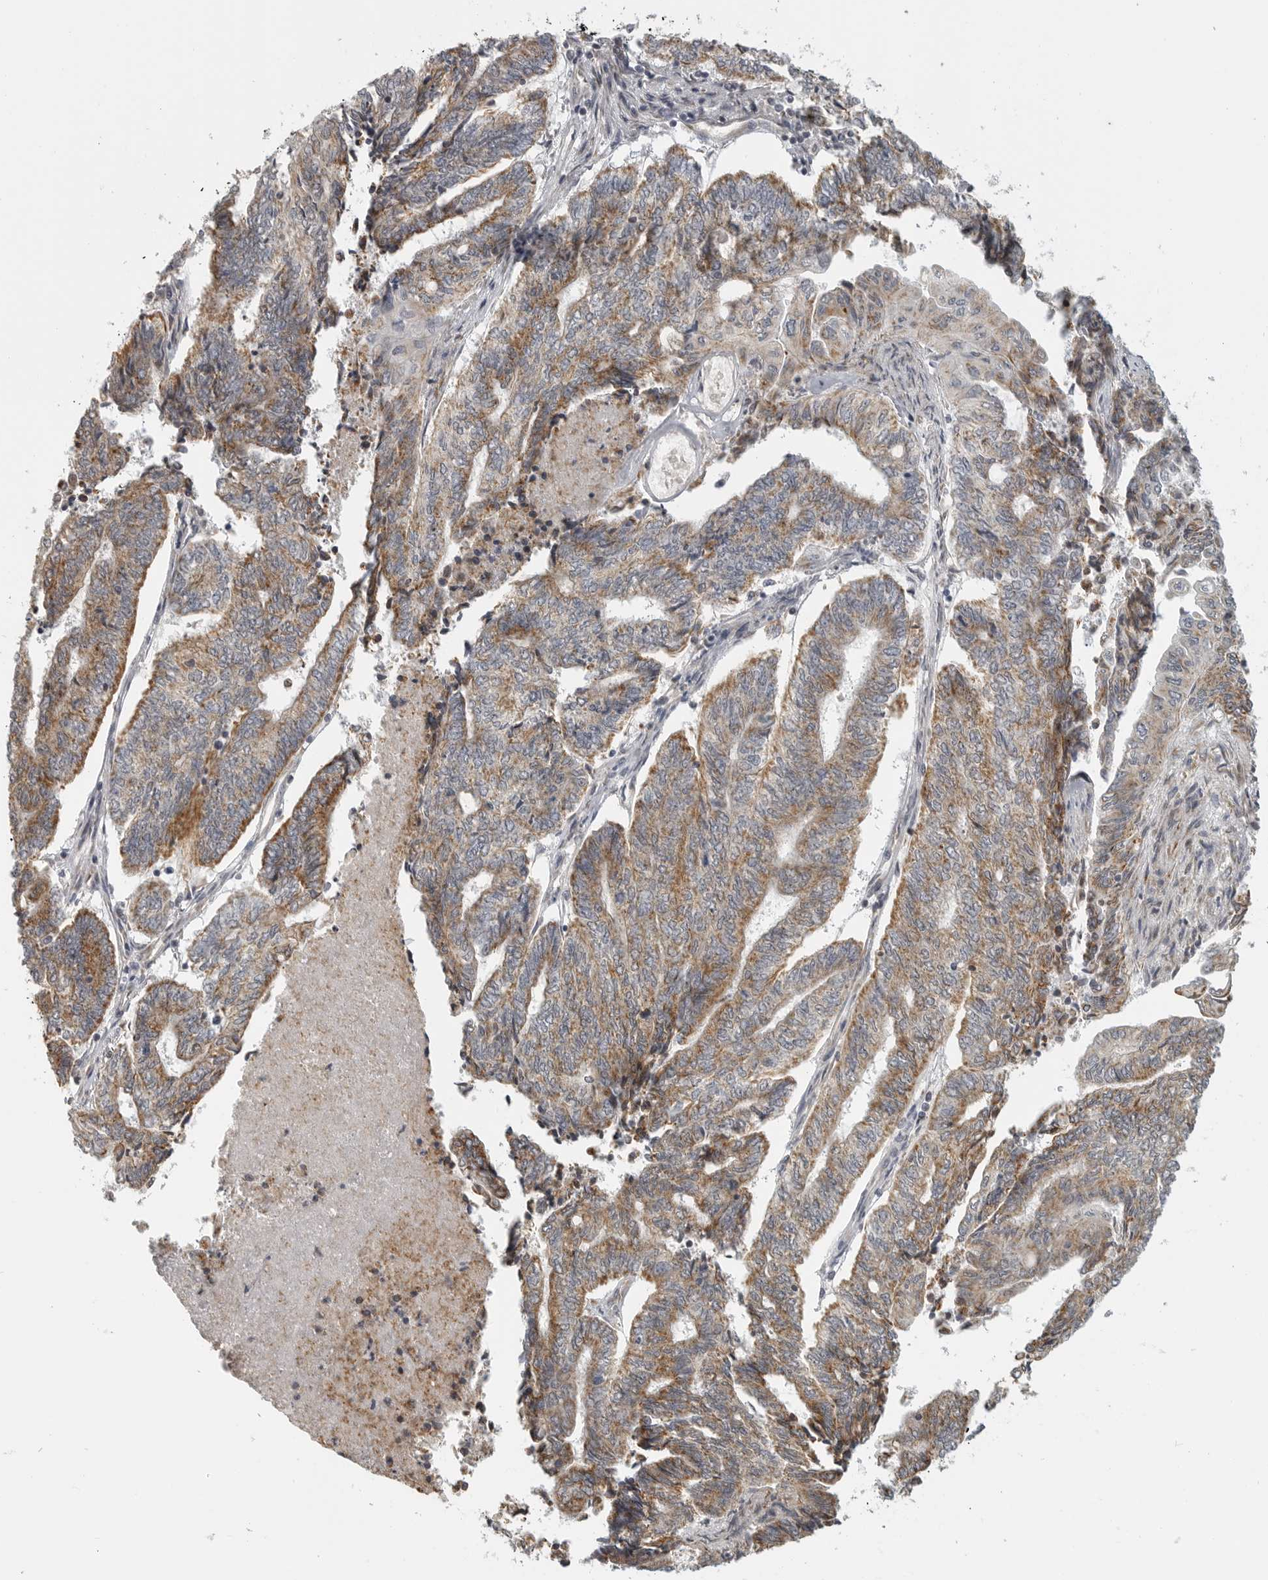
{"staining": {"intensity": "moderate", "quantity": ">75%", "location": "cytoplasmic/membranous"}, "tissue": "endometrial cancer", "cell_type": "Tumor cells", "image_type": "cancer", "snomed": [{"axis": "morphology", "description": "Adenocarcinoma, NOS"}, {"axis": "topography", "description": "Uterus"}, {"axis": "topography", "description": "Endometrium"}], "caption": "Immunohistochemical staining of endometrial adenocarcinoma reveals moderate cytoplasmic/membranous protein positivity in approximately >75% of tumor cells.", "gene": "RXFP3", "patient": {"sex": "female", "age": 70}}